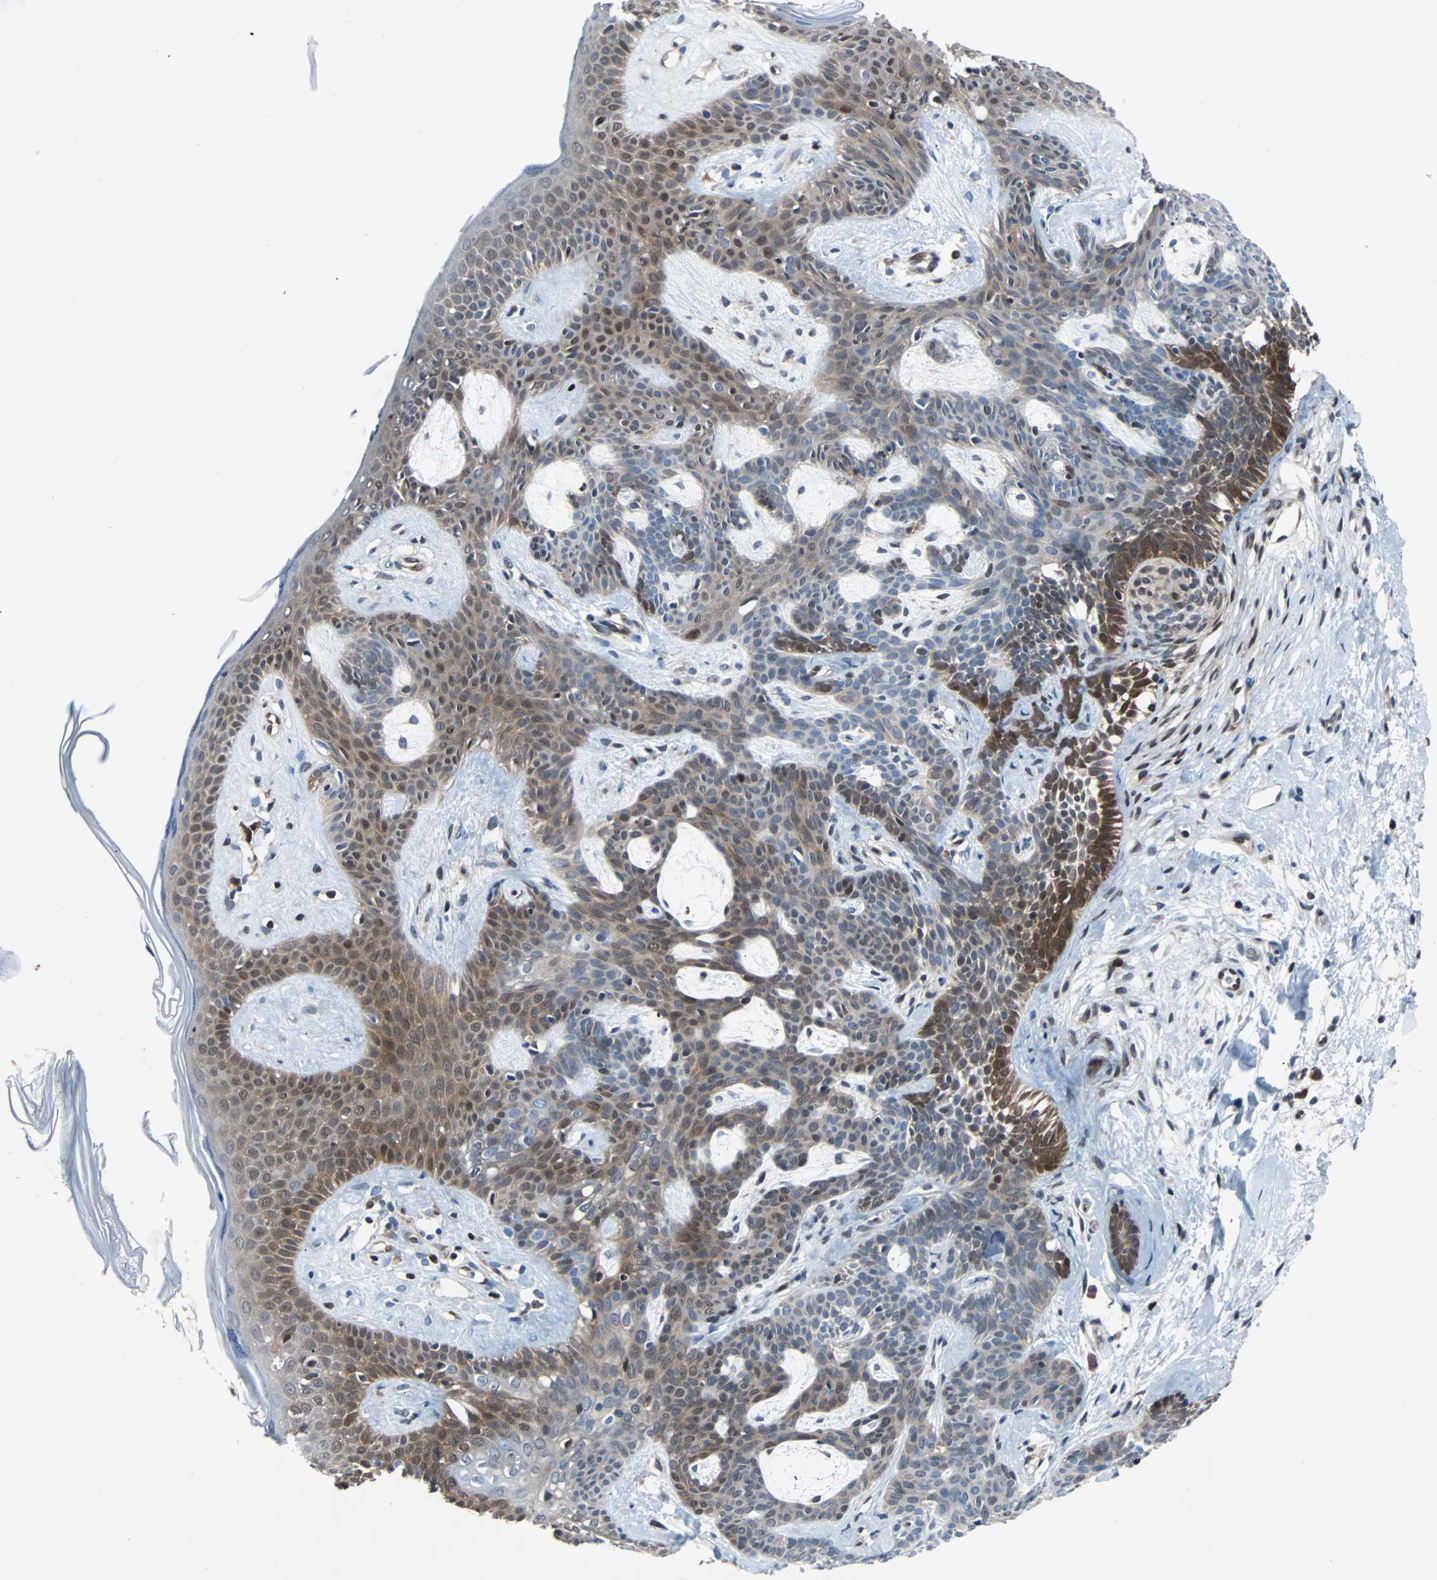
{"staining": {"intensity": "weak", "quantity": "25%-75%", "location": "cytoplasmic/membranous,nuclear"}, "tissue": "skin cancer", "cell_type": "Tumor cells", "image_type": "cancer", "snomed": [{"axis": "morphology", "description": "Developmental malformation"}, {"axis": "morphology", "description": "Basal cell carcinoma"}, {"axis": "topography", "description": "Skin"}], "caption": "Immunohistochemistry histopathology image of human skin cancer stained for a protein (brown), which shows low levels of weak cytoplasmic/membranous and nuclear positivity in about 25%-75% of tumor cells.", "gene": "MAP2K6", "patient": {"sex": "female", "age": 62}}